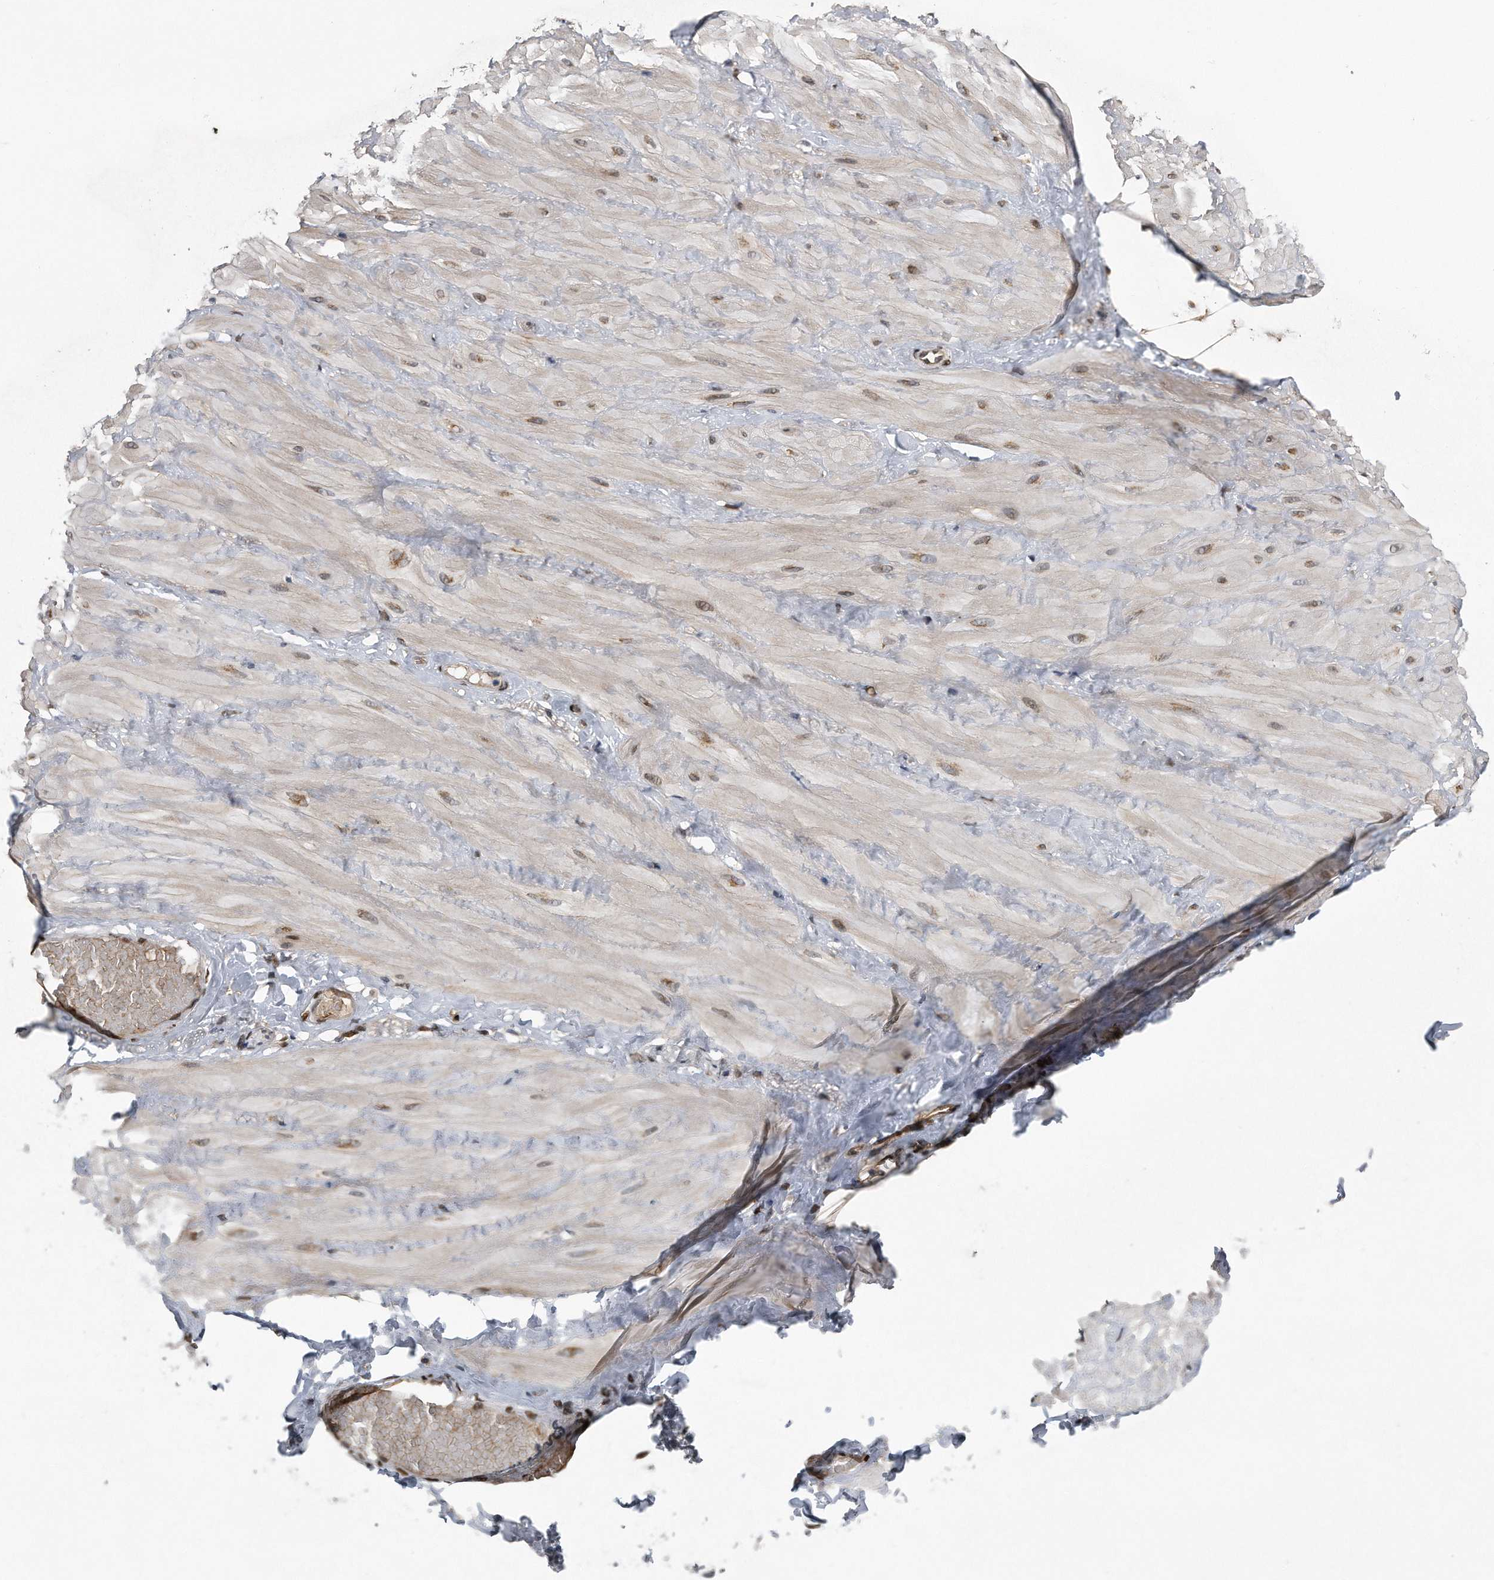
{"staining": {"intensity": "moderate", "quantity": "25%-75%", "location": "cytoplasmic/membranous"}, "tissue": "adipose tissue", "cell_type": "Adipocytes", "image_type": "normal", "snomed": [{"axis": "morphology", "description": "Normal tissue, NOS"}, {"axis": "topography", "description": "Adipose tissue"}, {"axis": "topography", "description": "Vascular tissue"}, {"axis": "topography", "description": "Peripheral nerve tissue"}], "caption": "Immunohistochemical staining of normal adipose tissue exhibits moderate cytoplasmic/membranous protein positivity in about 25%-75% of adipocytes. Immunohistochemistry (ihc) stains the protein in brown and the nuclei are stained blue.", "gene": "ZNF79", "patient": {"sex": "male", "age": 25}}